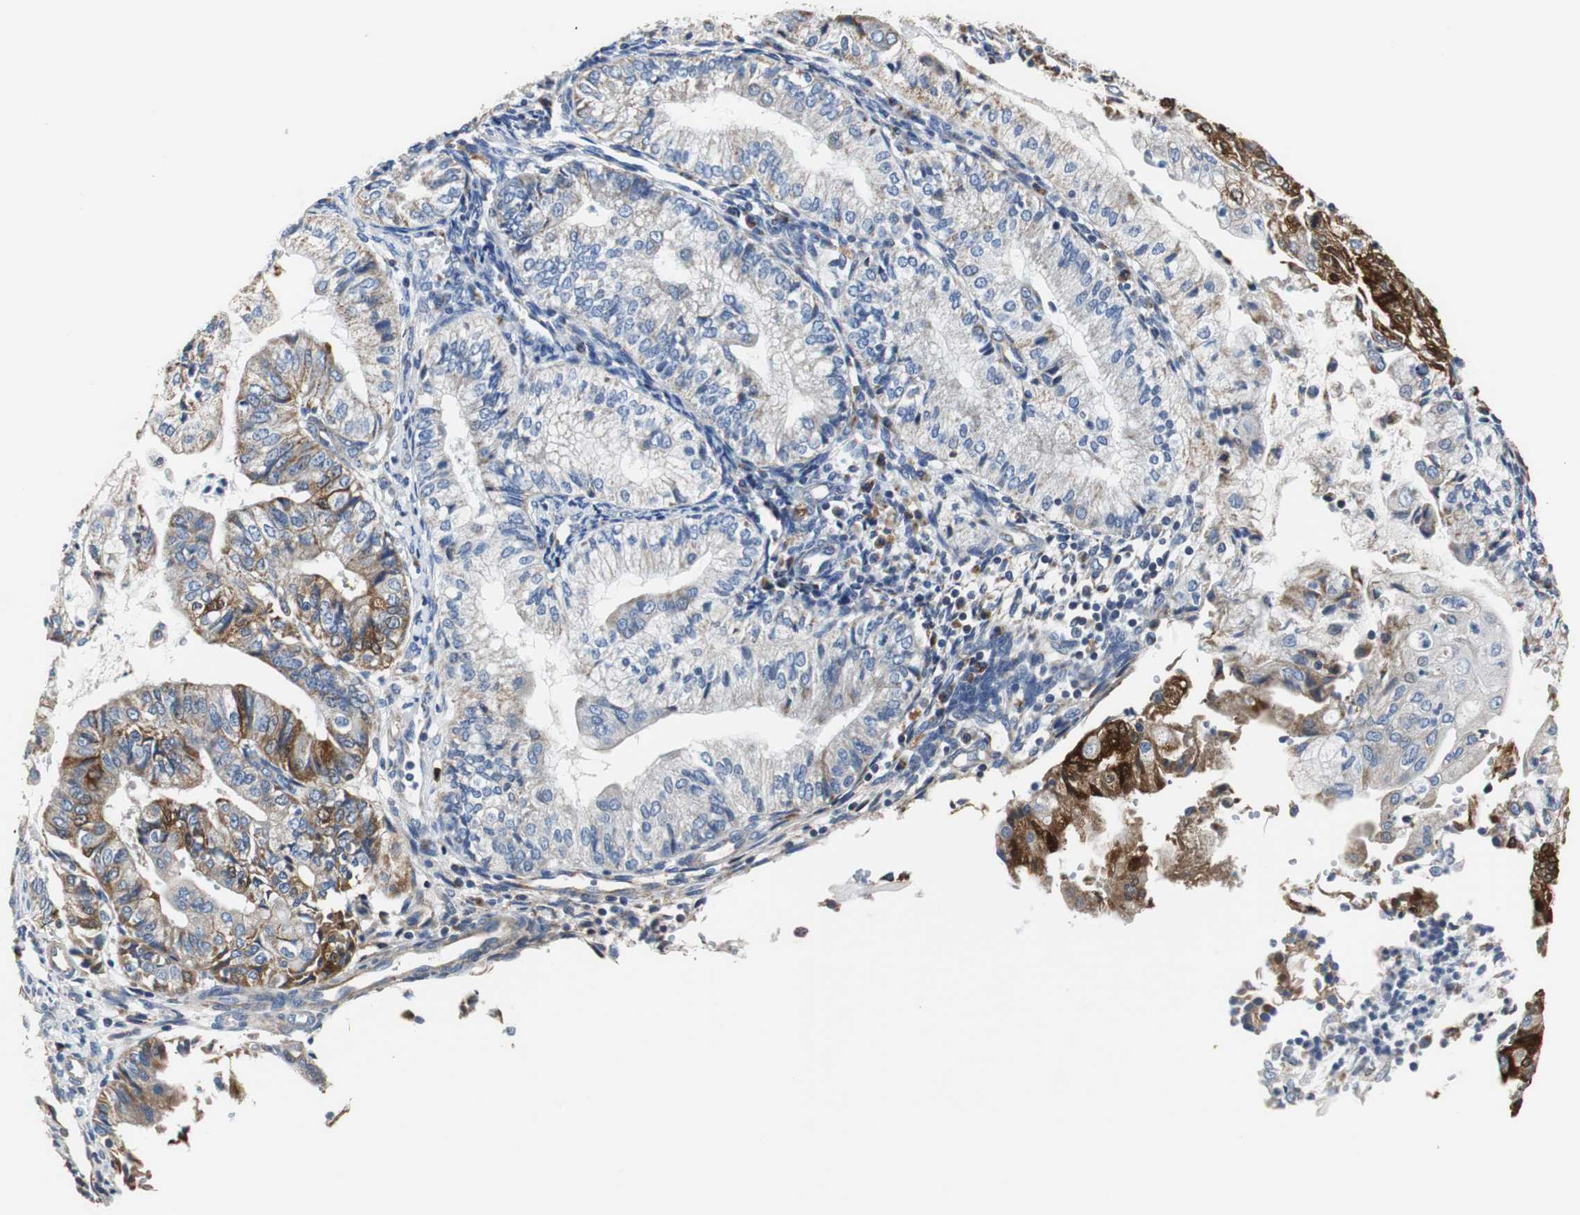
{"staining": {"intensity": "moderate", "quantity": "<25%", "location": "cytoplasmic/membranous"}, "tissue": "endometrial cancer", "cell_type": "Tumor cells", "image_type": "cancer", "snomed": [{"axis": "morphology", "description": "Adenocarcinoma, NOS"}, {"axis": "topography", "description": "Endometrium"}], "caption": "Brown immunohistochemical staining in endometrial cancer (adenocarcinoma) reveals moderate cytoplasmic/membranous positivity in approximately <25% of tumor cells. Using DAB (3,3'-diaminobenzidine) (brown) and hematoxylin (blue) stains, captured at high magnification using brightfield microscopy.", "gene": "PCK1", "patient": {"sex": "female", "age": 59}}